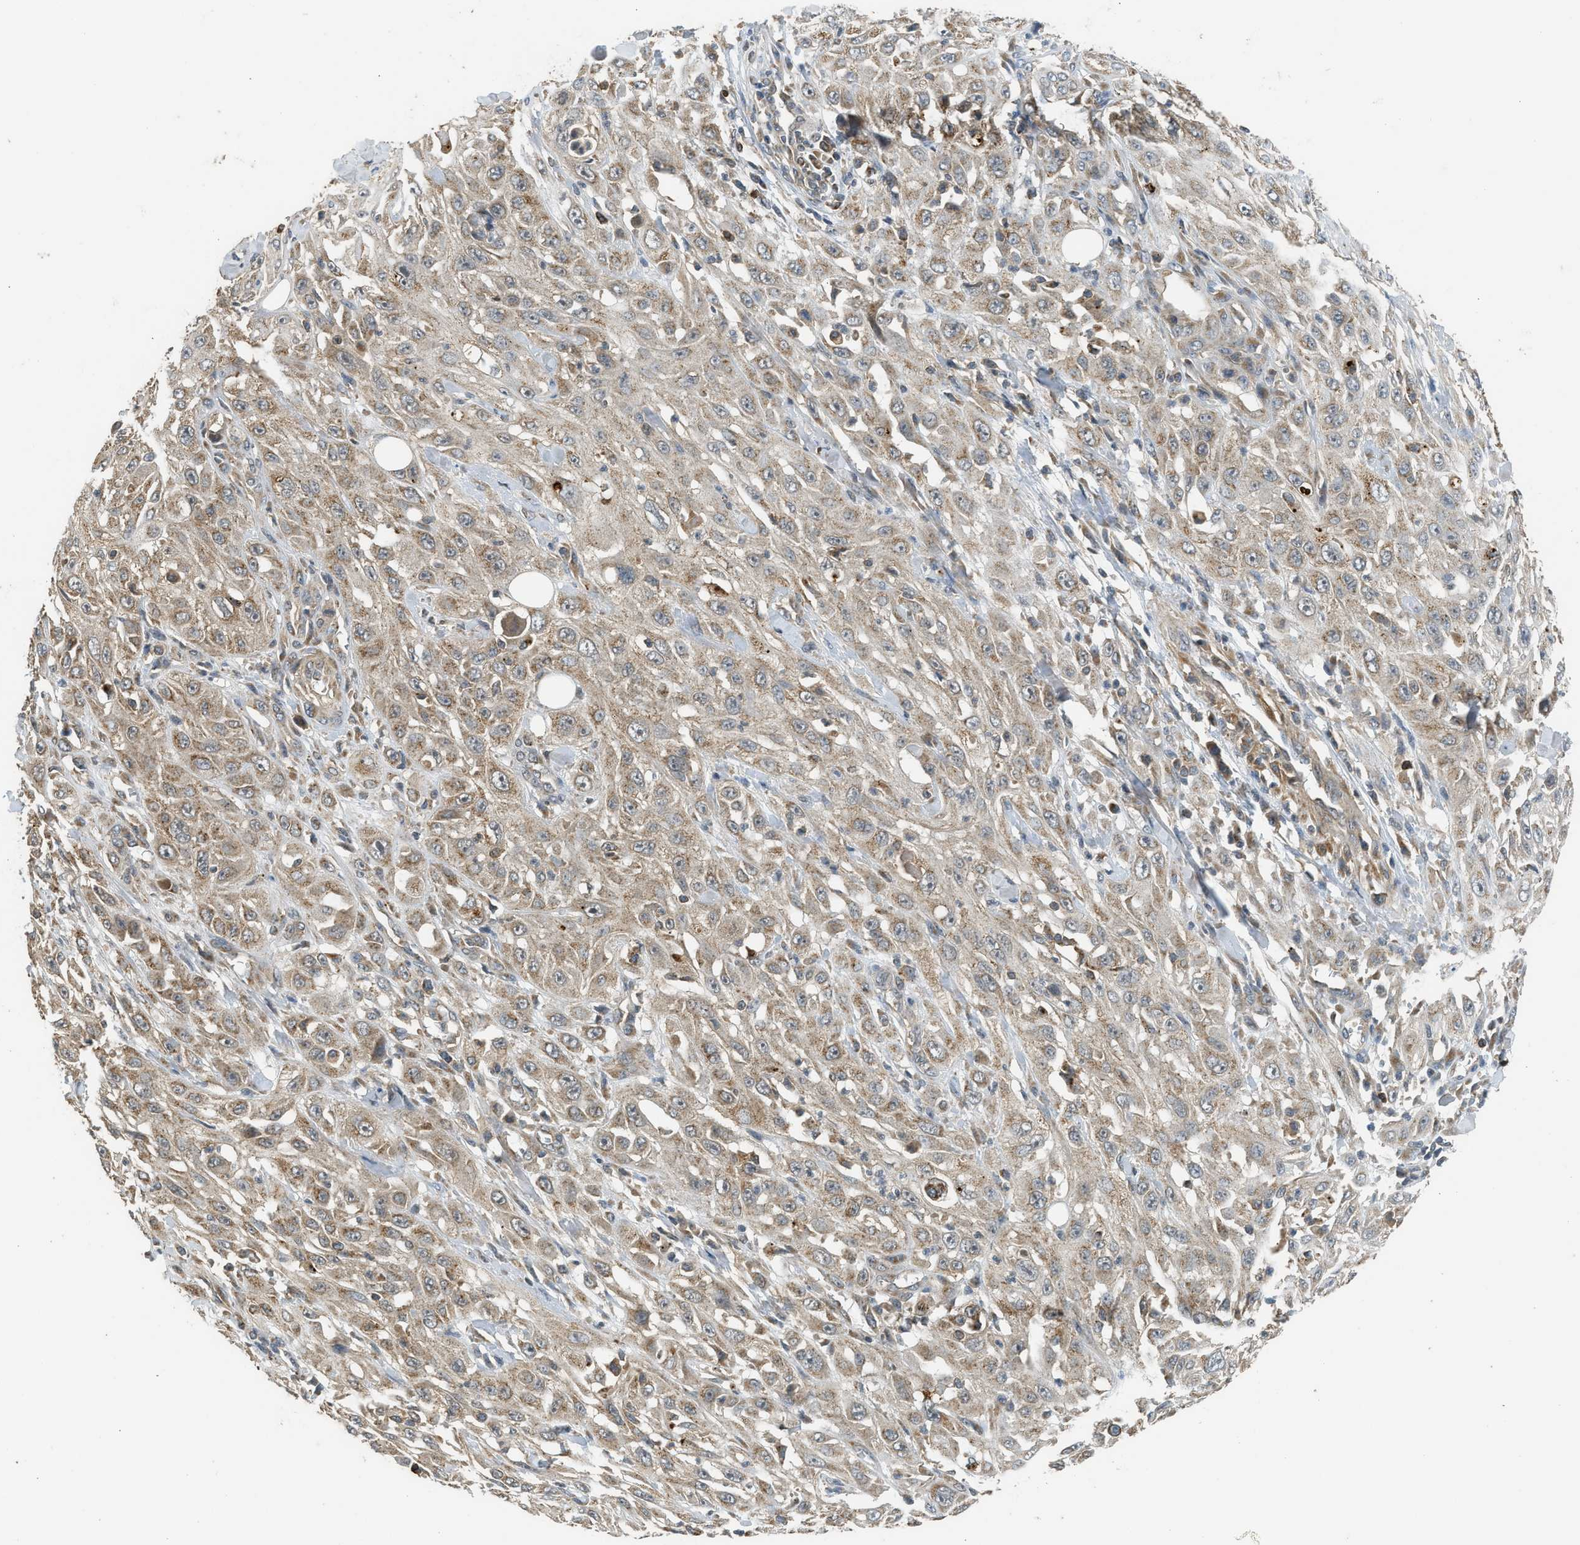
{"staining": {"intensity": "moderate", "quantity": ">75%", "location": "cytoplasmic/membranous"}, "tissue": "skin cancer", "cell_type": "Tumor cells", "image_type": "cancer", "snomed": [{"axis": "morphology", "description": "Squamous cell carcinoma, NOS"}, {"axis": "morphology", "description": "Squamous cell carcinoma, metastatic, NOS"}, {"axis": "topography", "description": "Skin"}, {"axis": "topography", "description": "Lymph node"}], "caption": "Approximately >75% of tumor cells in human skin cancer (squamous cell carcinoma) reveal moderate cytoplasmic/membranous protein expression as visualized by brown immunohistochemical staining.", "gene": "STARD3", "patient": {"sex": "male", "age": 75}}